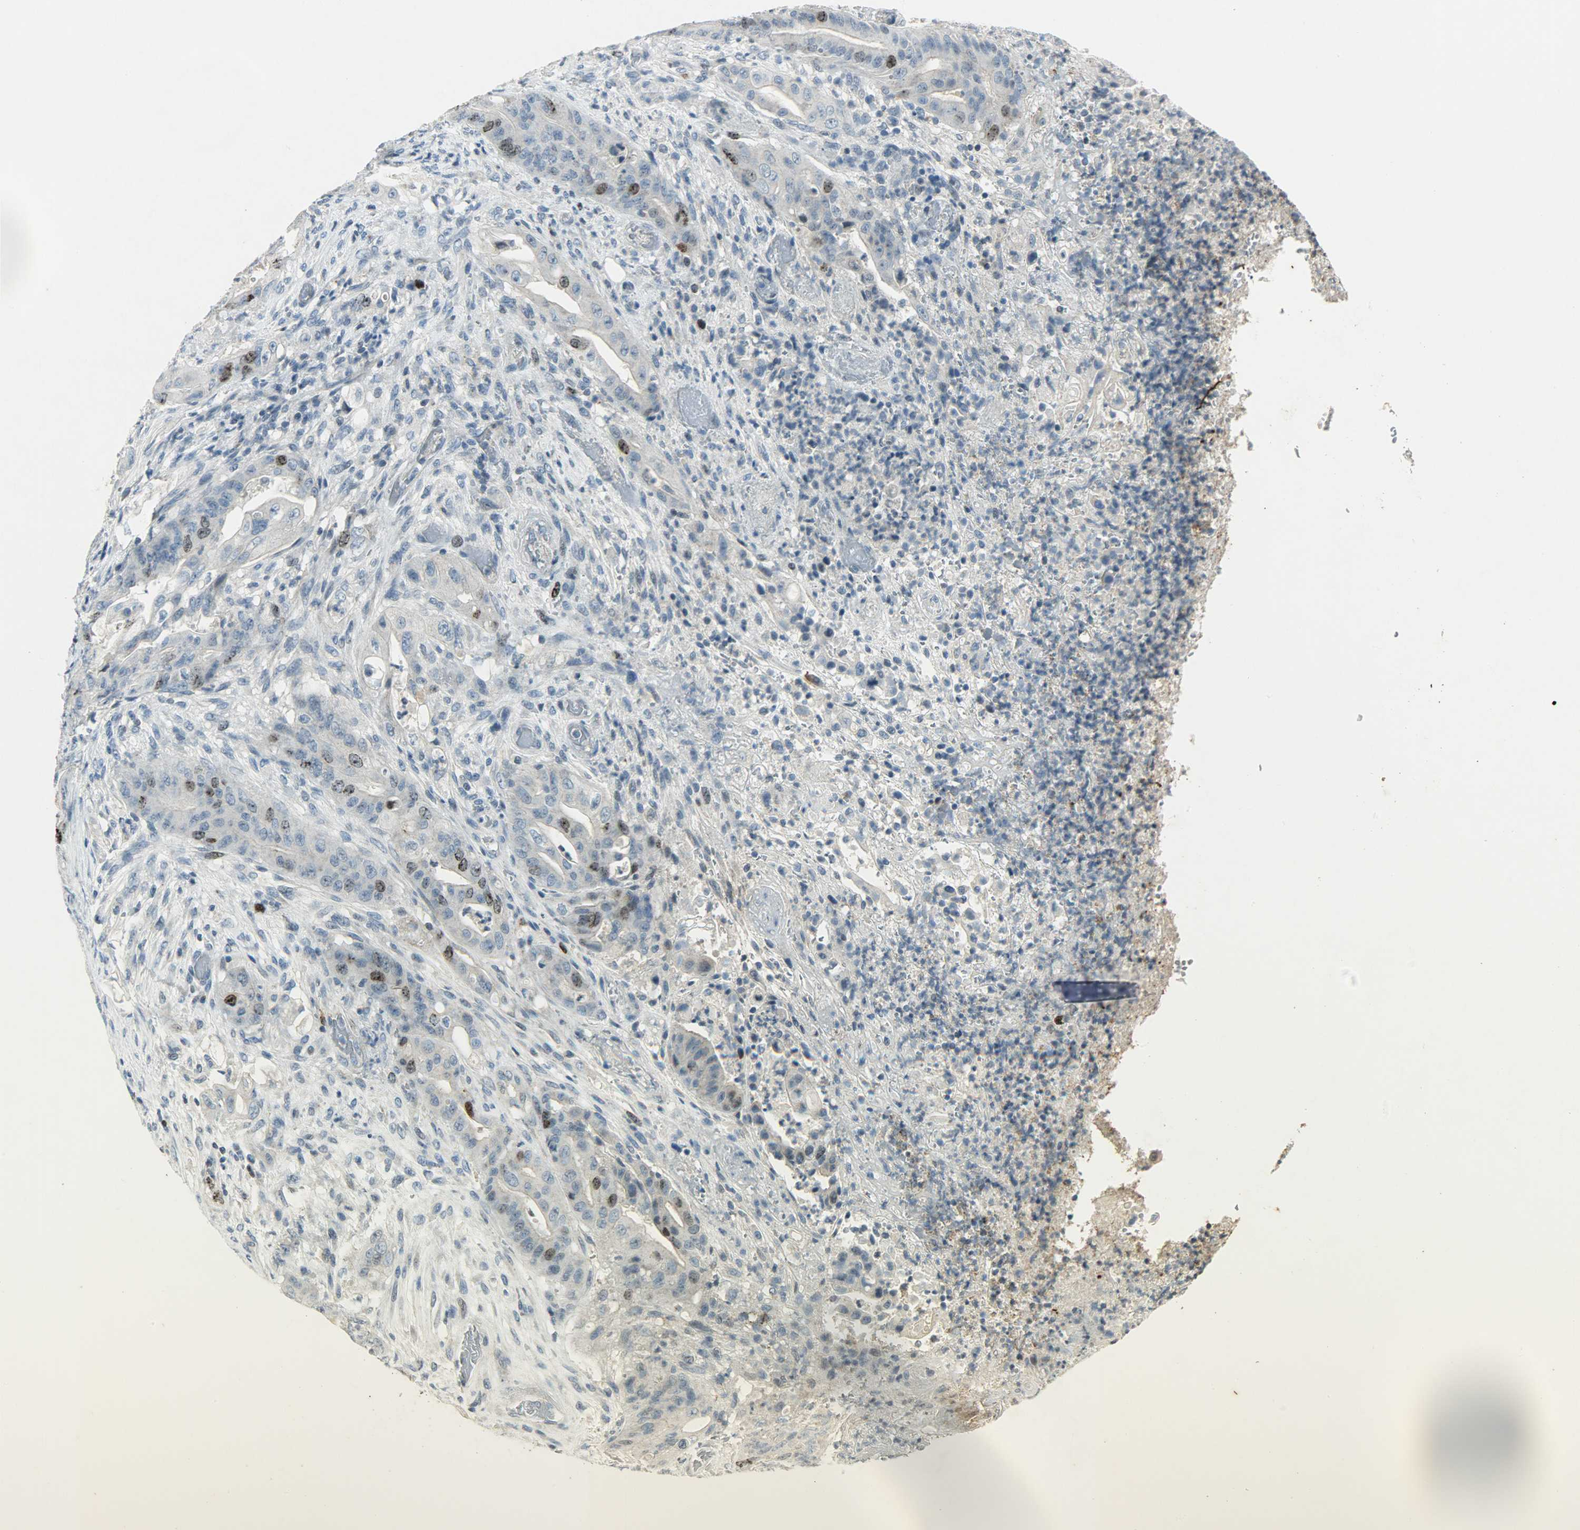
{"staining": {"intensity": "strong", "quantity": "<25%", "location": "nuclear"}, "tissue": "stomach cancer", "cell_type": "Tumor cells", "image_type": "cancer", "snomed": [{"axis": "morphology", "description": "Adenocarcinoma, NOS"}, {"axis": "topography", "description": "Stomach"}], "caption": "Immunohistochemical staining of human adenocarcinoma (stomach) demonstrates medium levels of strong nuclear positivity in approximately <25% of tumor cells.", "gene": "AURKB", "patient": {"sex": "female", "age": 73}}